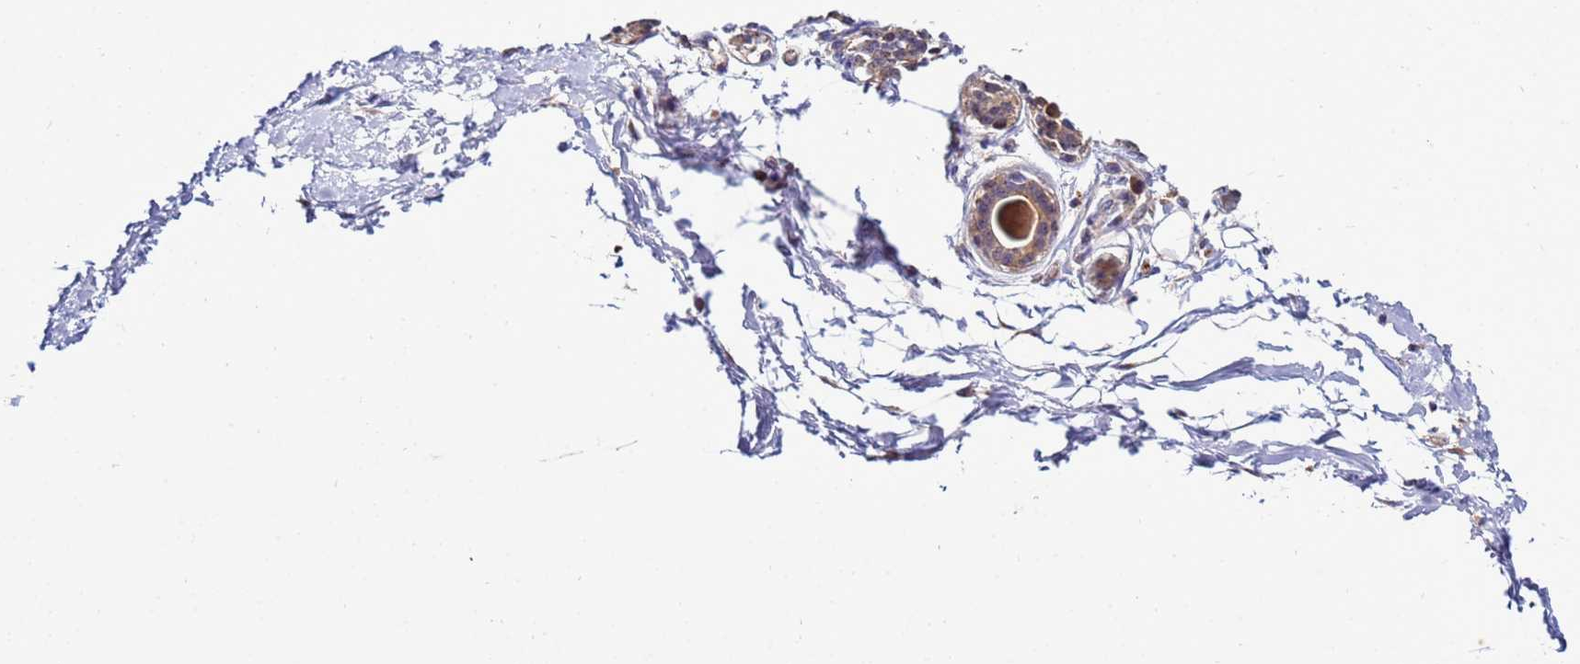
{"staining": {"intensity": "negative", "quantity": "none", "location": "none"}, "tissue": "breast", "cell_type": "Adipocytes", "image_type": "normal", "snomed": [{"axis": "morphology", "description": "Normal tissue, NOS"}, {"axis": "topography", "description": "Breast"}], "caption": "This is an IHC photomicrograph of benign human breast. There is no positivity in adipocytes.", "gene": "NOL8", "patient": {"sex": "female", "age": 45}}